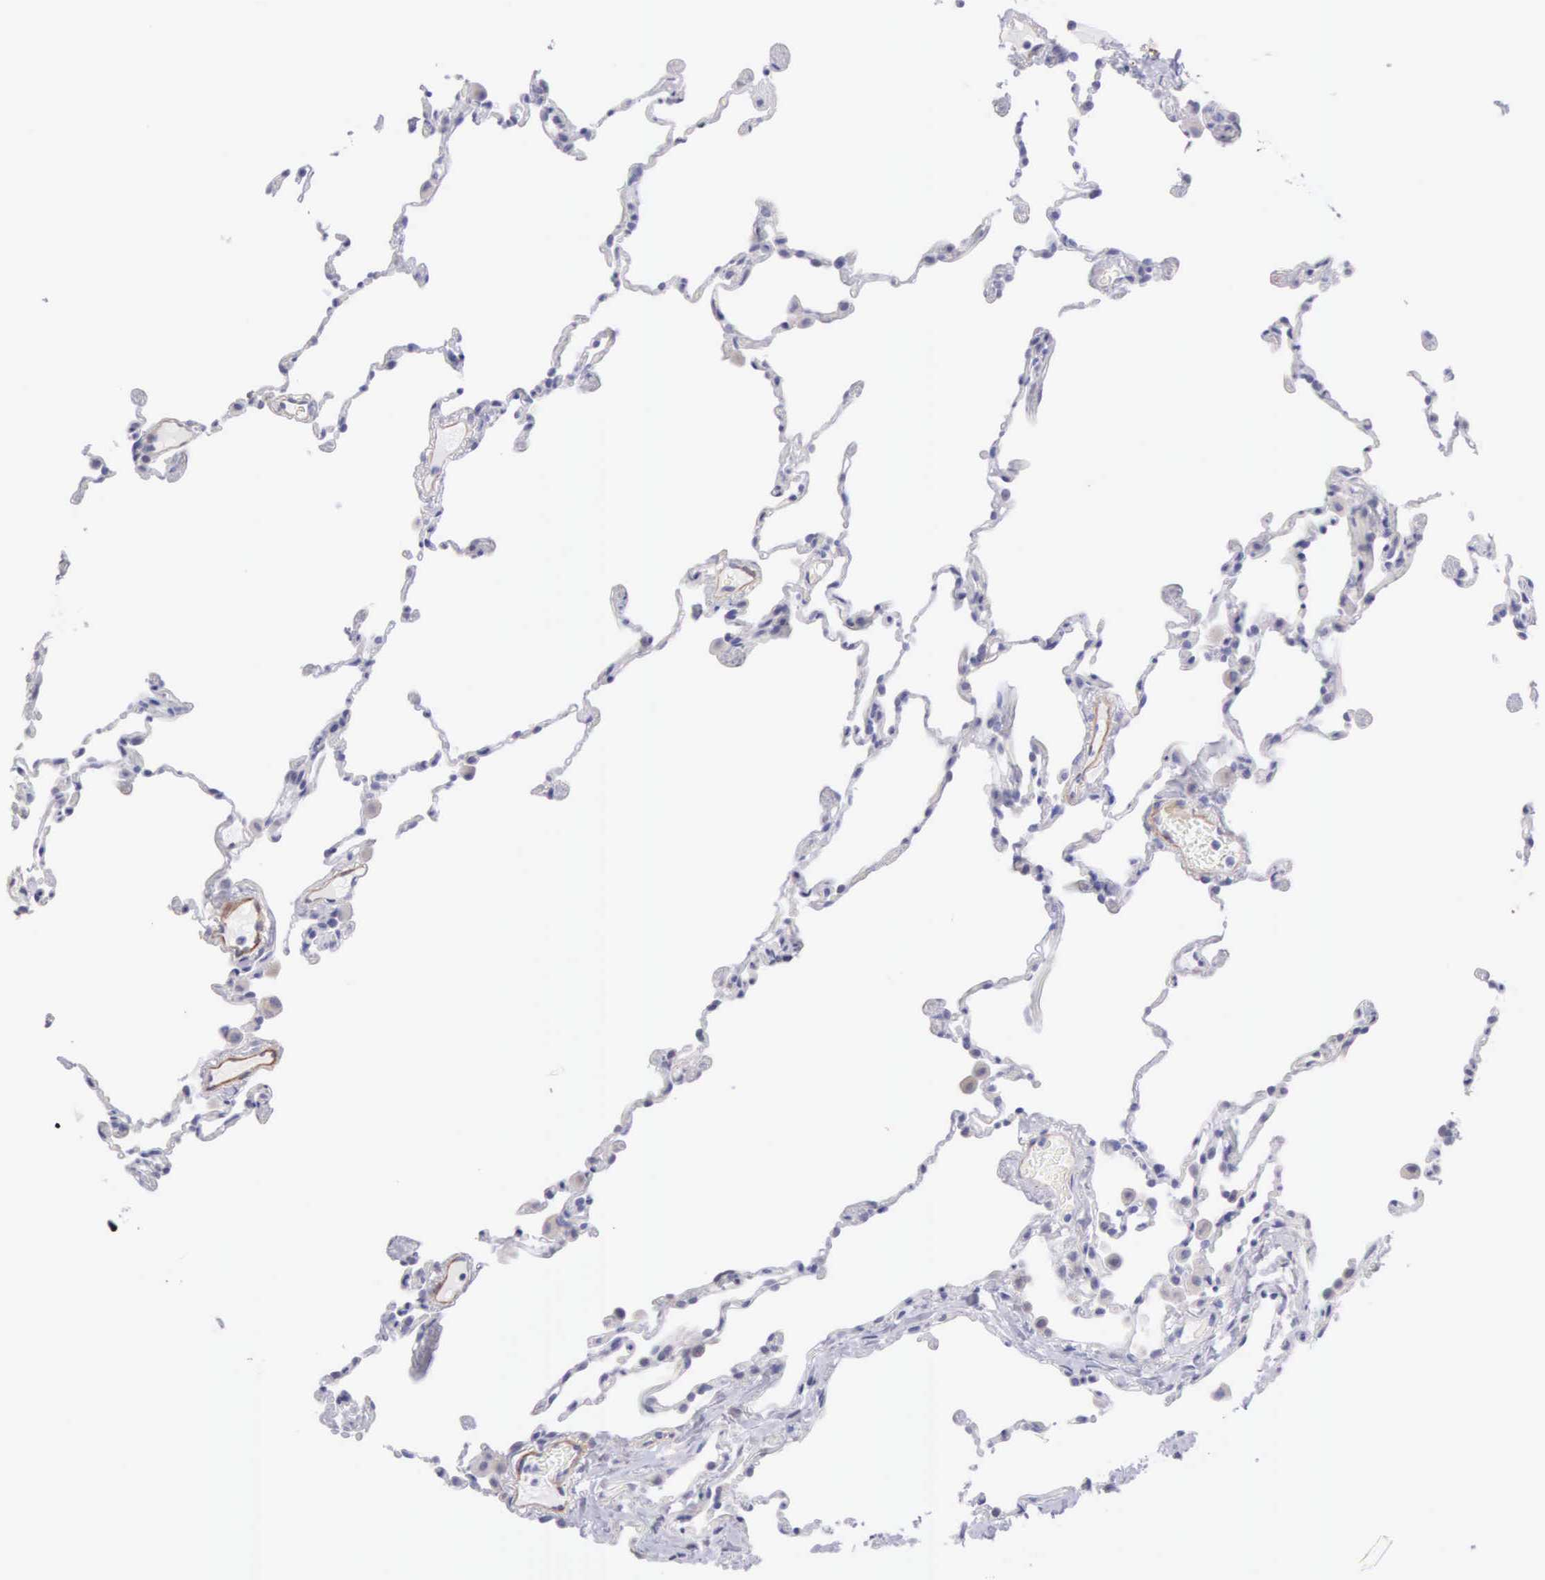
{"staining": {"intensity": "negative", "quantity": "none", "location": "none"}, "tissue": "lung", "cell_type": "Alveolar cells", "image_type": "normal", "snomed": [{"axis": "morphology", "description": "Normal tissue, NOS"}, {"axis": "topography", "description": "Lung"}], "caption": "This image is of benign lung stained with IHC to label a protein in brown with the nuclei are counter-stained blue. There is no positivity in alveolar cells.", "gene": "ARFGAP3", "patient": {"sex": "female", "age": 61}}